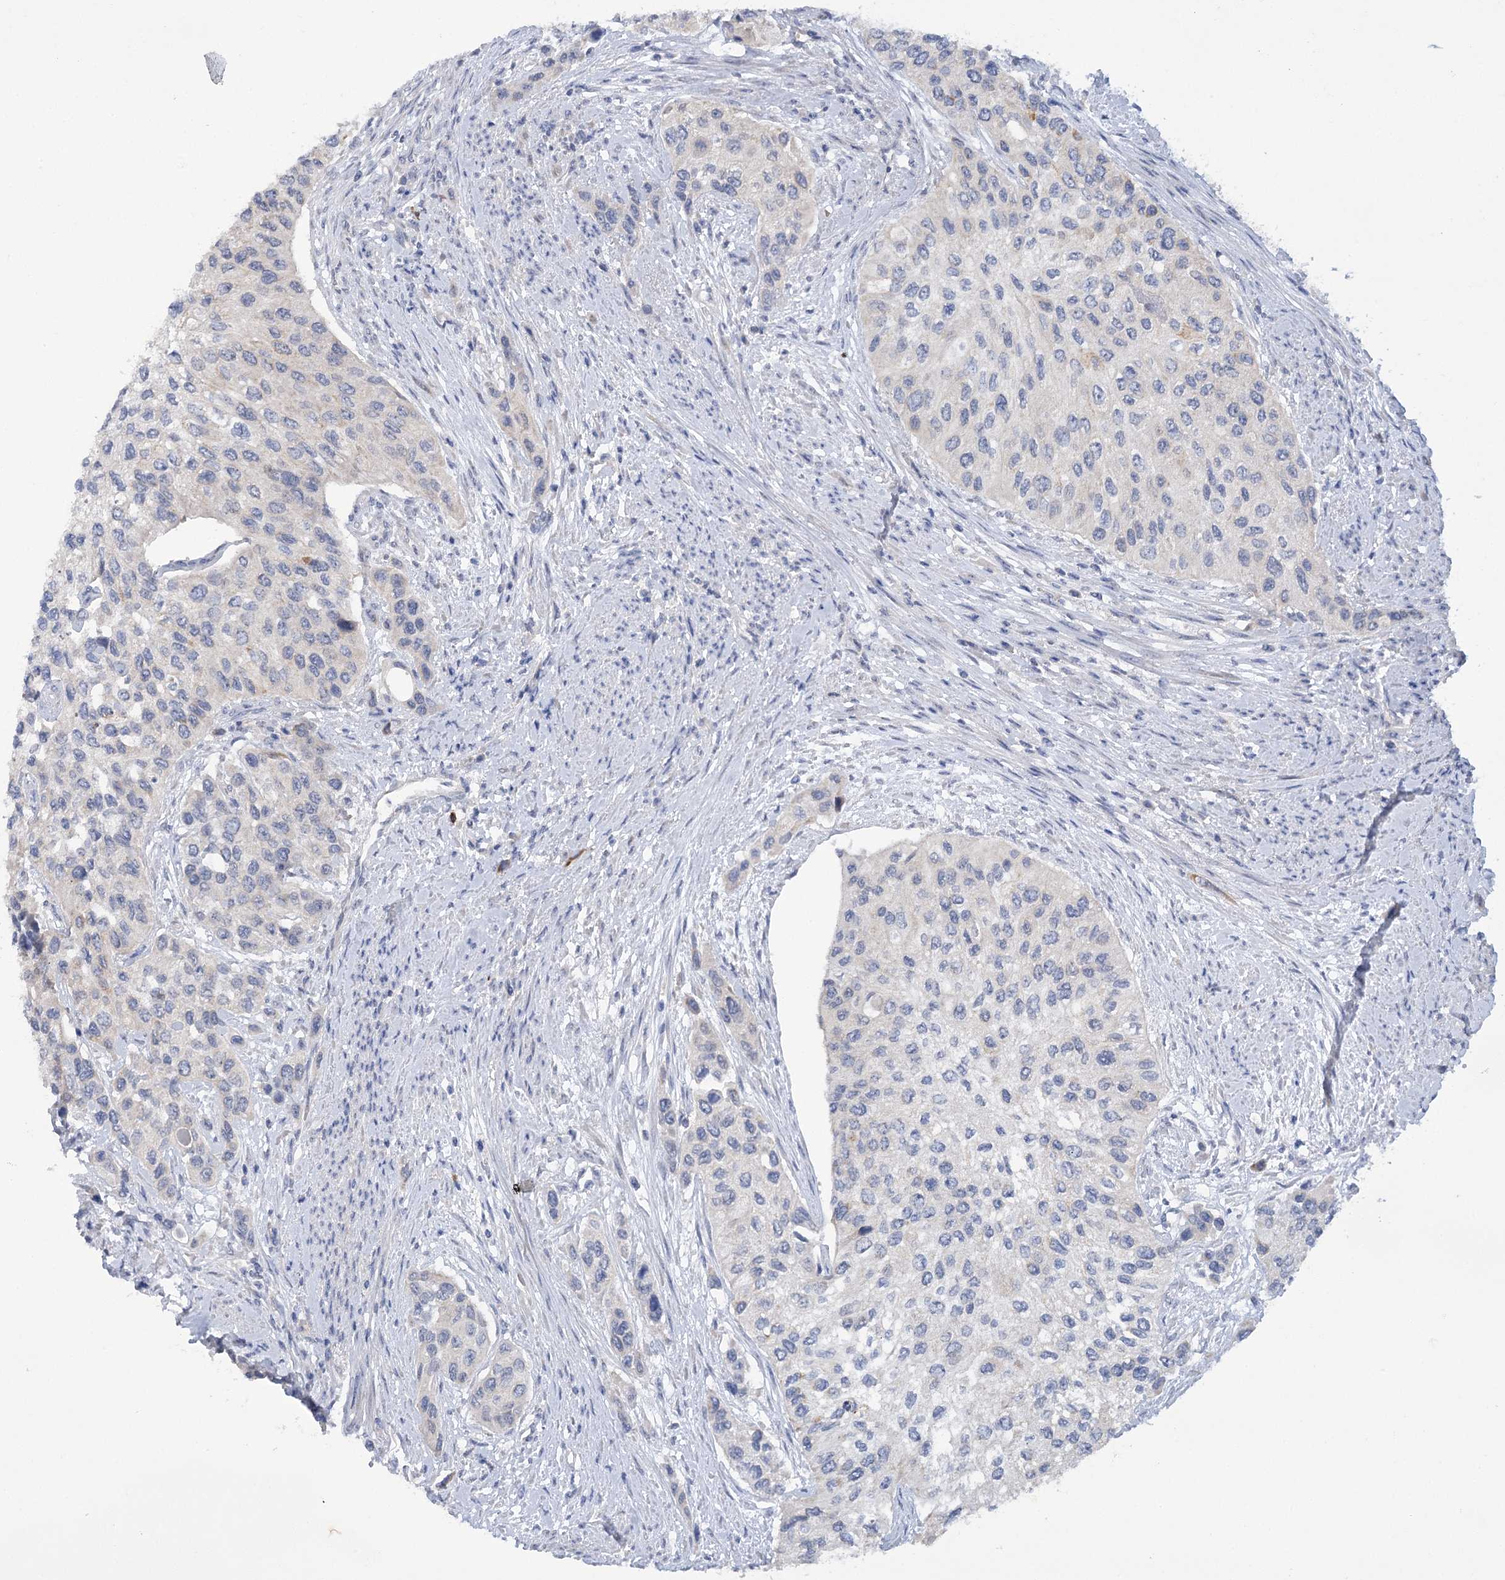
{"staining": {"intensity": "negative", "quantity": "none", "location": "none"}, "tissue": "urothelial cancer", "cell_type": "Tumor cells", "image_type": "cancer", "snomed": [{"axis": "morphology", "description": "Normal tissue, NOS"}, {"axis": "morphology", "description": "Urothelial carcinoma, High grade"}, {"axis": "topography", "description": "Vascular tissue"}, {"axis": "topography", "description": "Urinary bladder"}], "caption": "Tumor cells are negative for protein expression in human urothelial cancer.", "gene": "DCUN1D1", "patient": {"sex": "female", "age": 56}}